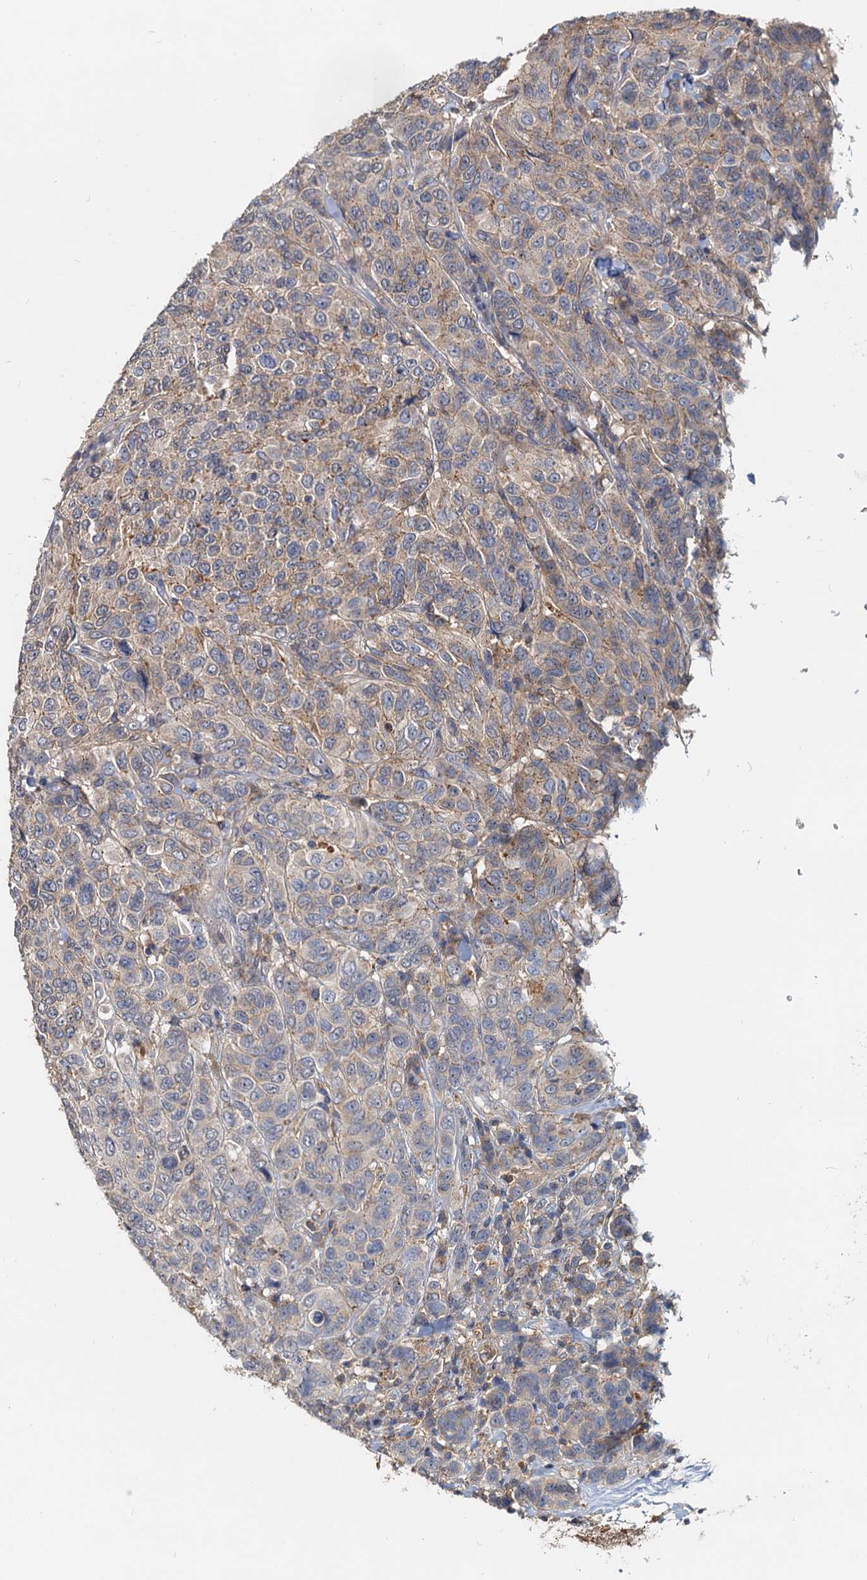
{"staining": {"intensity": "weak", "quantity": "25%-75%", "location": "cytoplasmic/membranous"}, "tissue": "breast cancer", "cell_type": "Tumor cells", "image_type": "cancer", "snomed": [{"axis": "morphology", "description": "Duct carcinoma"}, {"axis": "topography", "description": "Breast"}], "caption": "Immunohistochemistry of human breast cancer (infiltrating ductal carcinoma) reveals low levels of weak cytoplasmic/membranous expression in about 25%-75% of tumor cells.", "gene": "TOLLIP", "patient": {"sex": "female", "age": 55}}